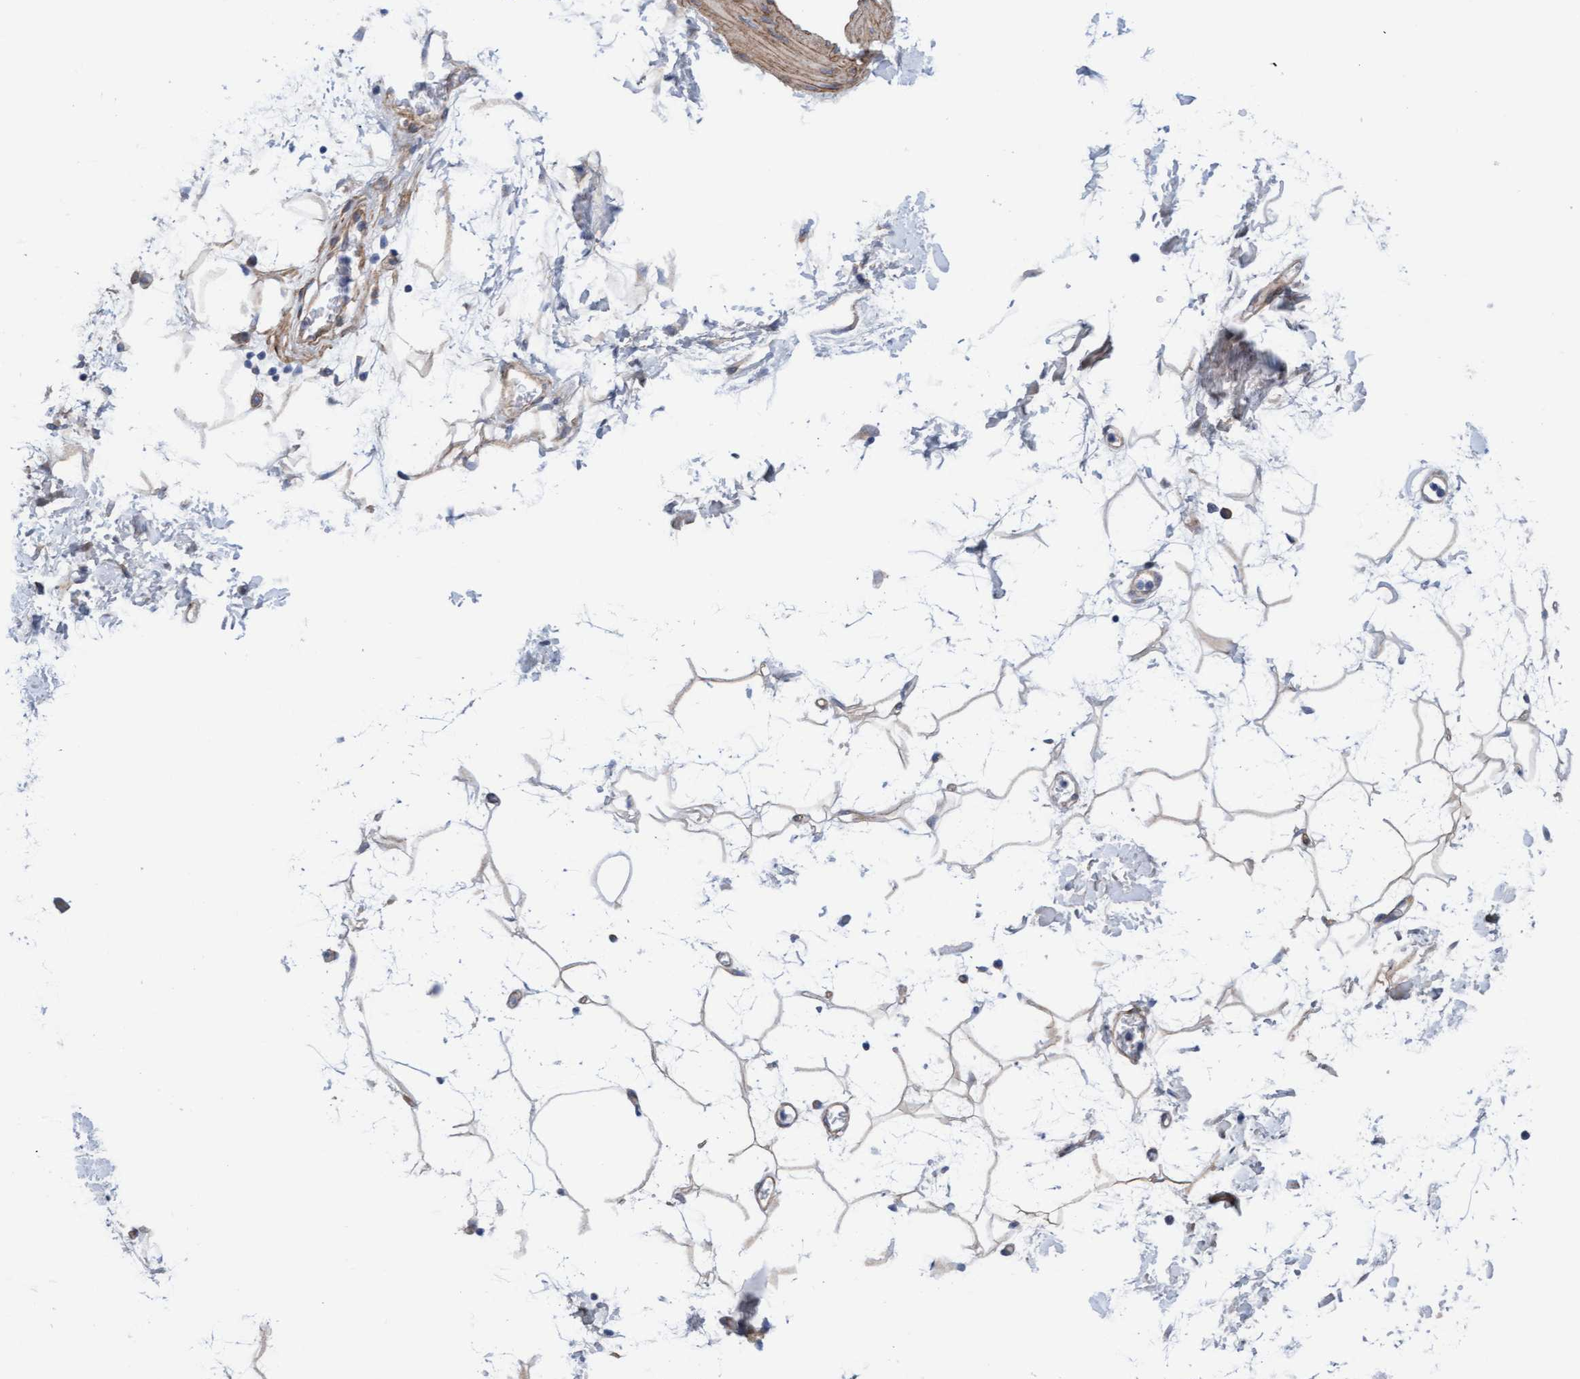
{"staining": {"intensity": "weak", "quantity": "25%-75%", "location": "cytoplasmic/membranous"}, "tissue": "adipose tissue", "cell_type": "Adipocytes", "image_type": "normal", "snomed": [{"axis": "morphology", "description": "Normal tissue, NOS"}, {"axis": "topography", "description": "Soft tissue"}], "caption": "Immunohistochemical staining of normal human adipose tissue reveals low levels of weak cytoplasmic/membranous staining in about 25%-75% of adipocytes.", "gene": "CDK5RAP3", "patient": {"sex": "male", "age": 72}}